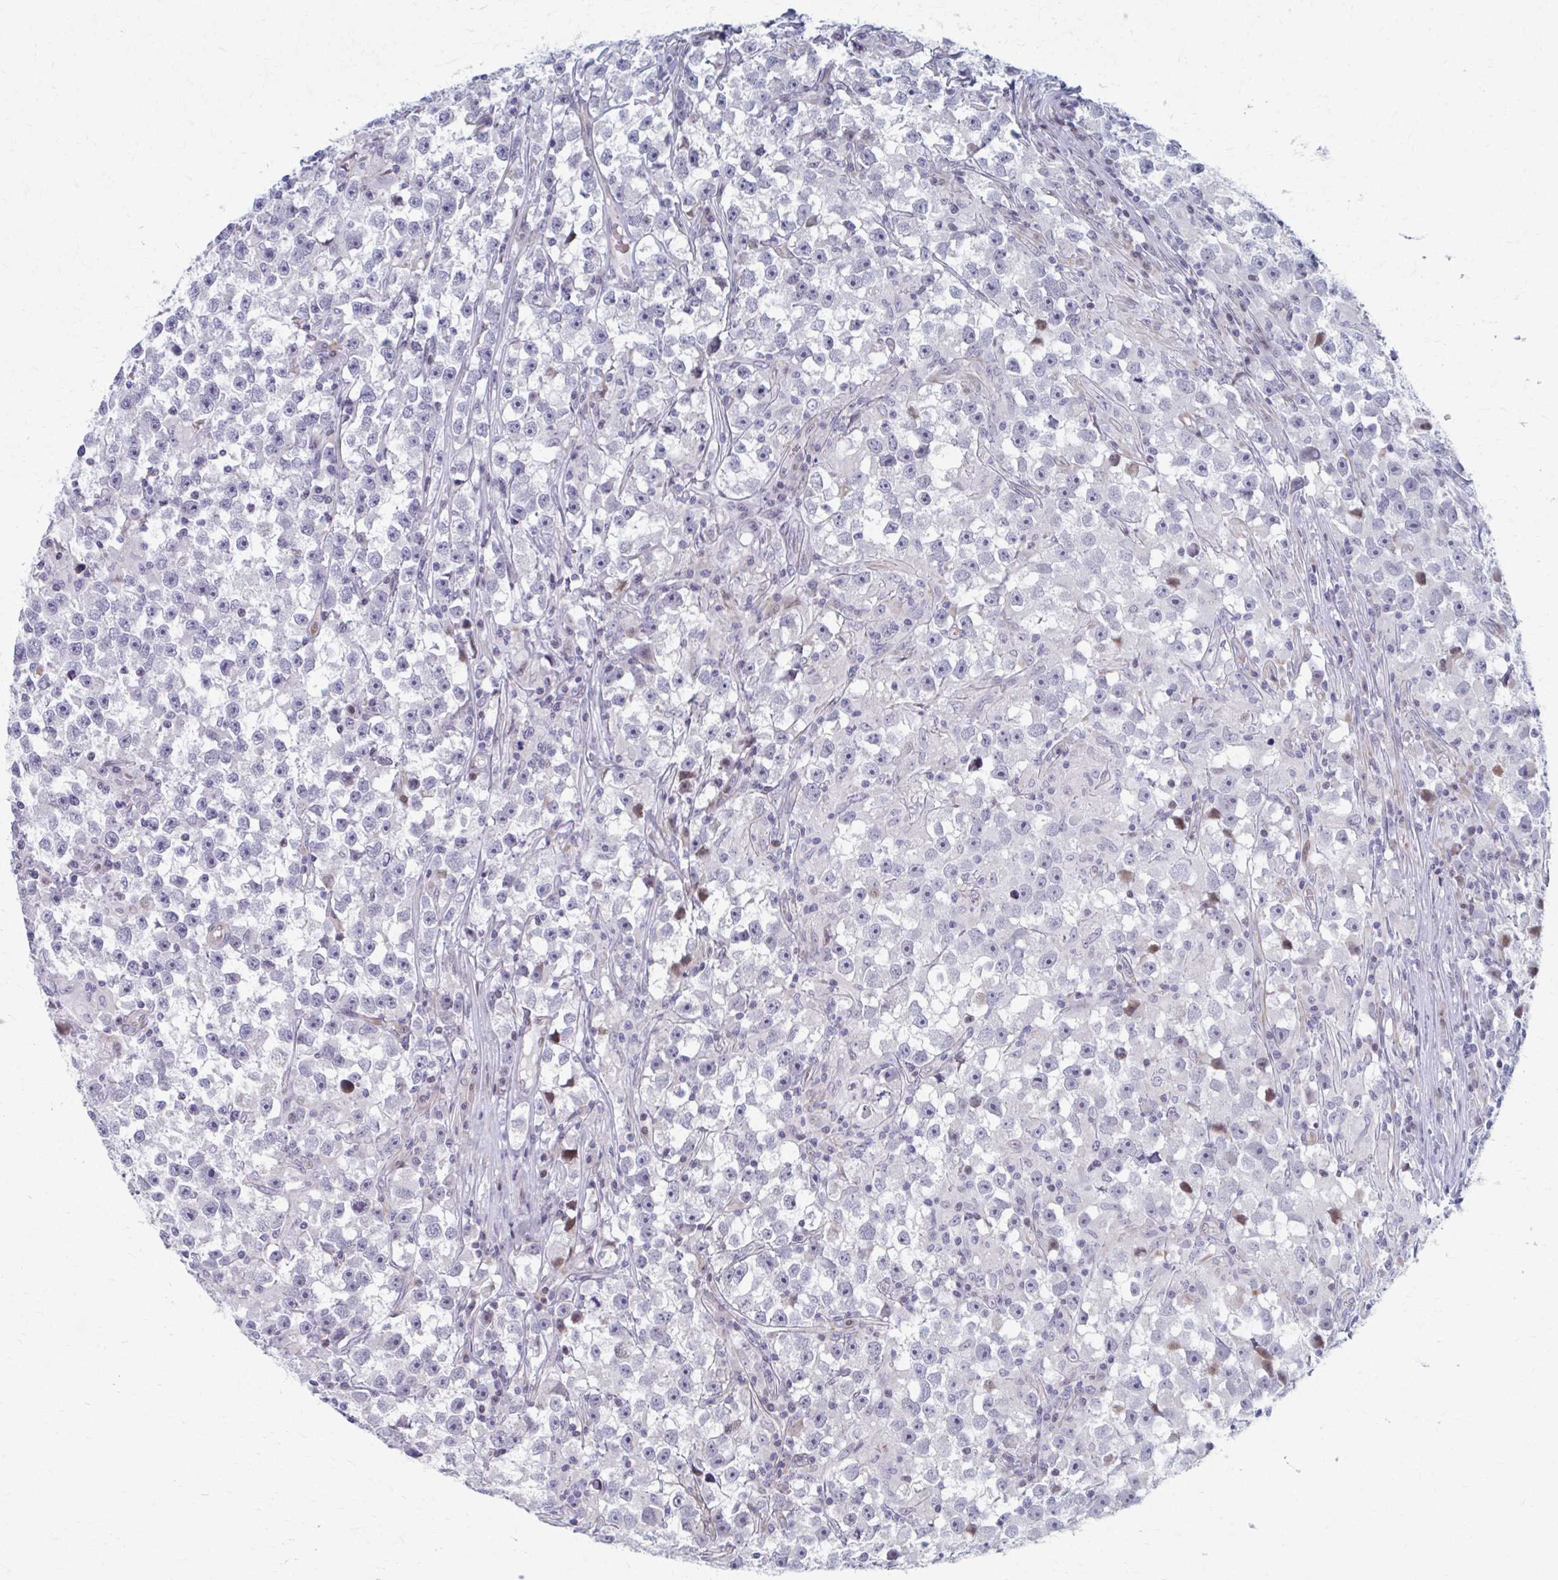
{"staining": {"intensity": "negative", "quantity": "none", "location": "none"}, "tissue": "testis cancer", "cell_type": "Tumor cells", "image_type": "cancer", "snomed": [{"axis": "morphology", "description": "Seminoma, NOS"}, {"axis": "topography", "description": "Testis"}], "caption": "DAB immunohistochemical staining of testis seminoma reveals no significant staining in tumor cells.", "gene": "ABHD16B", "patient": {"sex": "male", "age": 33}}